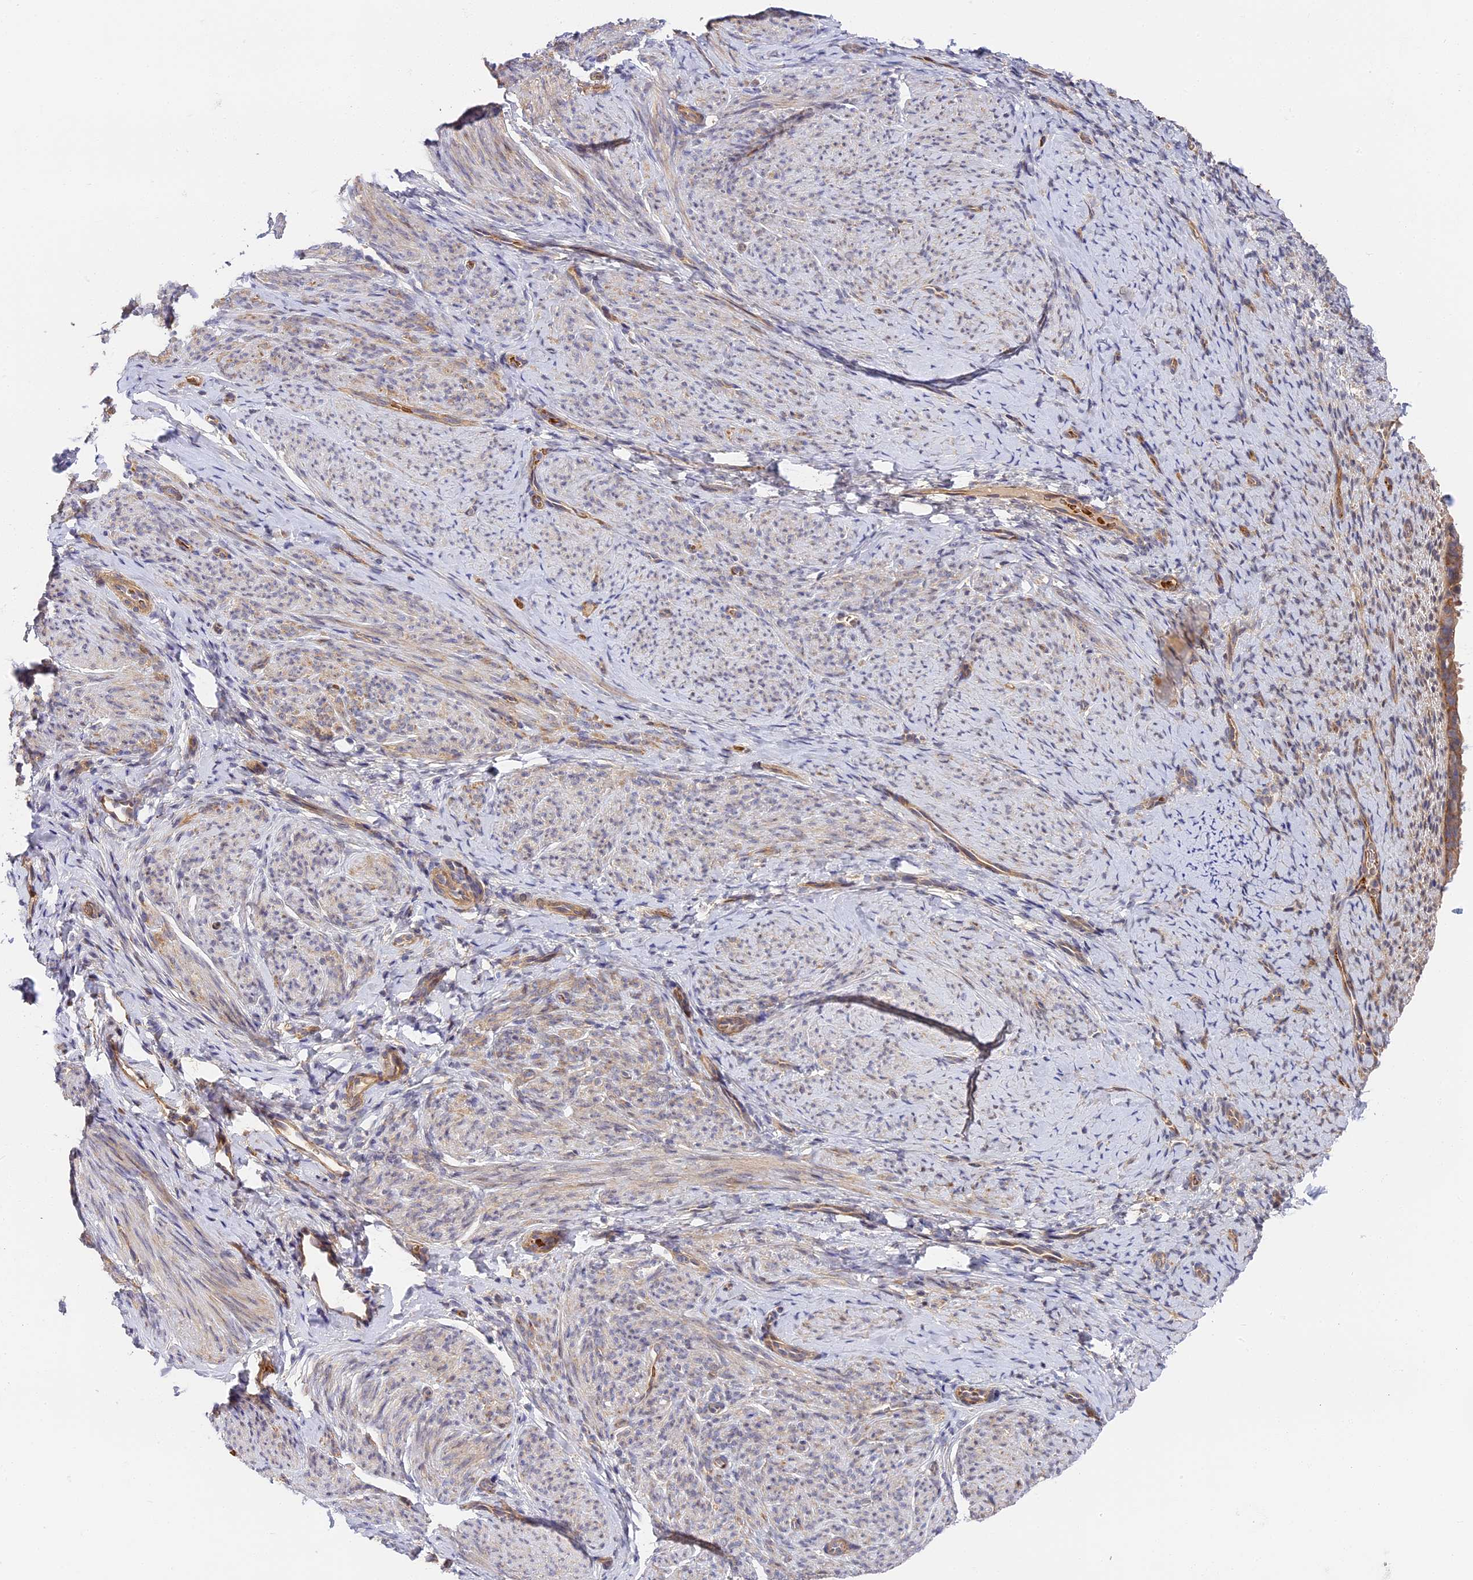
{"staining": {"intensity": "negative", "quantity": "none", "location": "none"}, "tissue": "endometrium", "cell_type": "Cells in endometrial stroma", "image_type": "normal", "snomed": [{"axis": "morphology", "description": "Normal tissue, NOS"}, {"axis": "topography", "description": "Endometrium"}], "caption": "IHC image of unremarkable endometrium stained for a protein (brown), which demonstrates no staining in cells in endometrial stroma. (DAB (3,3'-diaminobenzidine) immunohistochemistry visualized using brightfield microscopy, high magnification).", "gene": "MISP3", "patient": {"sex": "female", "age": 65}}